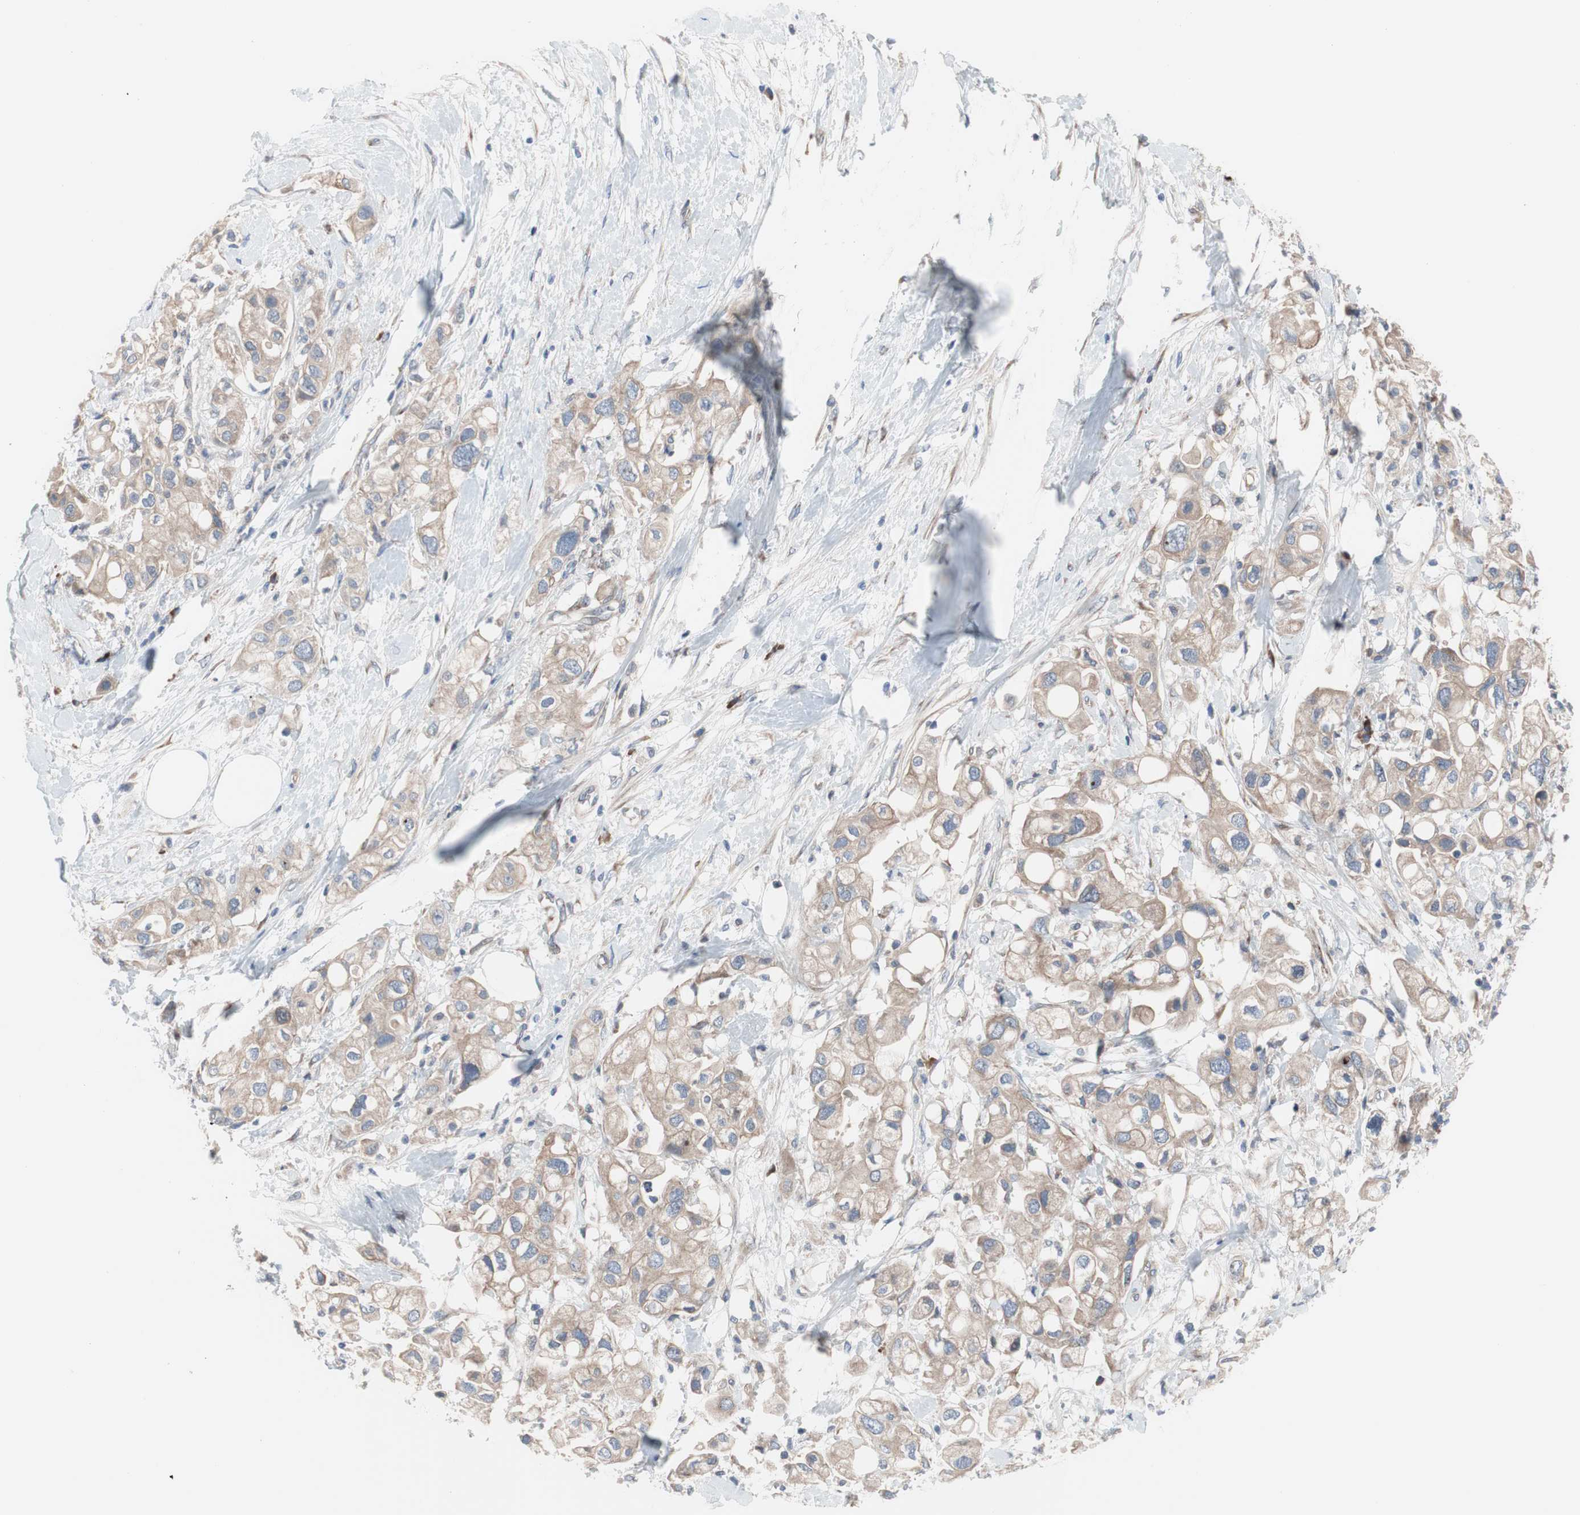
{"staining": {"intensity": "weak", "quantity": ">75%", "location": "cytoplasmic/membranous"}, "tissue": "pancreatic cancer", "cell_type": "Tumor cells", "image_type": "cancer", "snomed": [{"axis": "morphology", "description": "Adenocarcinoma, NOS"}, {"axis": "topography", "description": "Pancreas"}], "caption": "Immunohistochemical staining of human pancreatic cancer (adenocarcinoma) reveals weak cytoplasmic/membranous protein positivity in approximately >75% of tumor cells. Nuclei are stained in blue.", "gene": "KANSL1", "patient": {"sex": "female", "age": 56}}